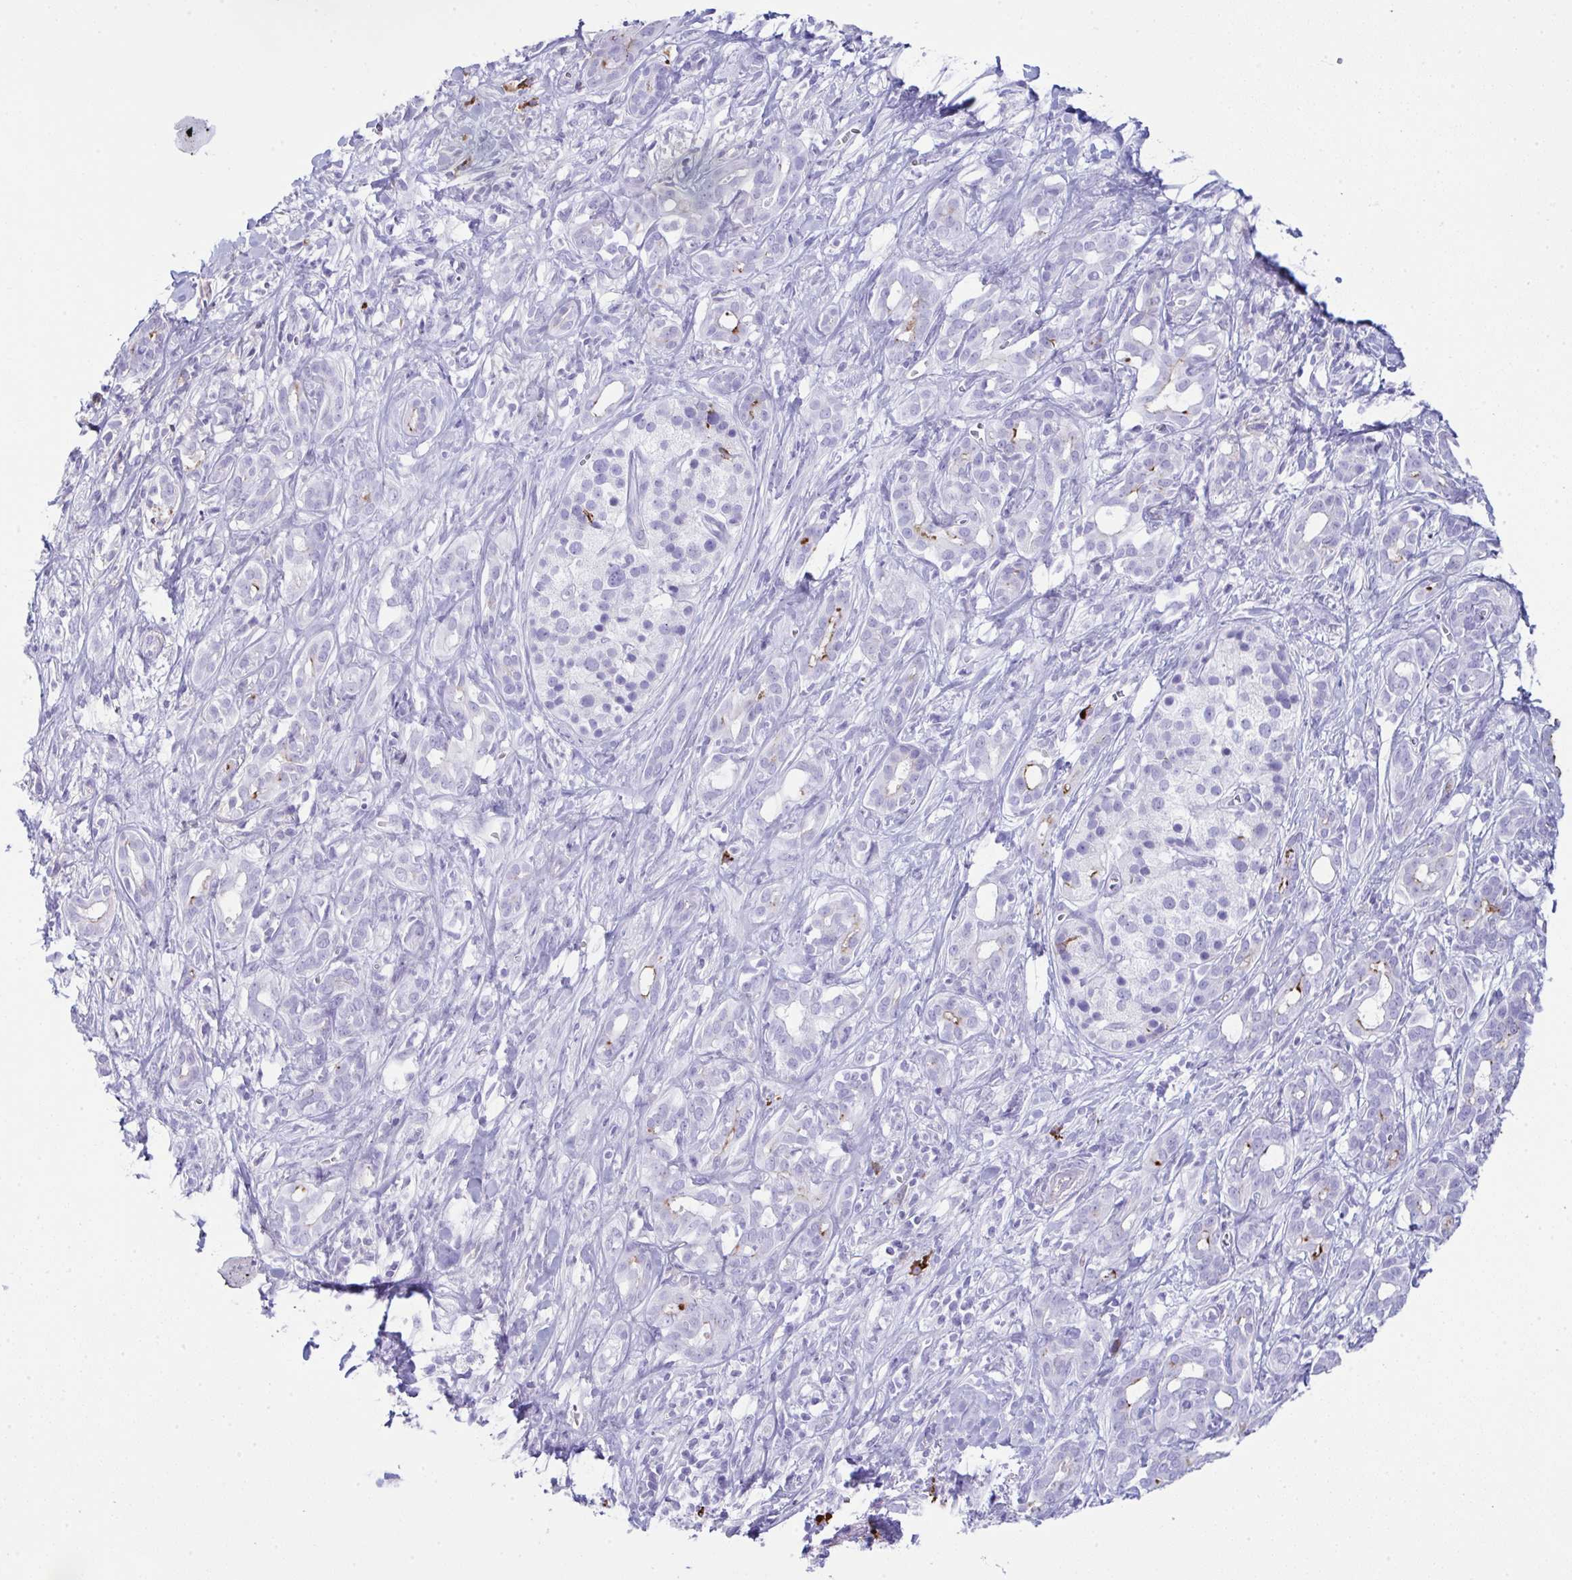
{"staining": {"intensity": "negative", "quantity": "none", "location": "none"}, "tissue": "pancreatic cancer", "cell_type": "Tumor cells", "image_type": "cancer", "snomed": [{"axis": "morphology", "description": "Adenocarcinoma, NOS"}, {"axis": "topography", "description": "Pancreas"}], "caption": "Tumor cells show no significant protein expression in adenocarcinoma (pancreatic).", "gene": "JCHAIN", "patient": {"sex": "male", "age": 61}}